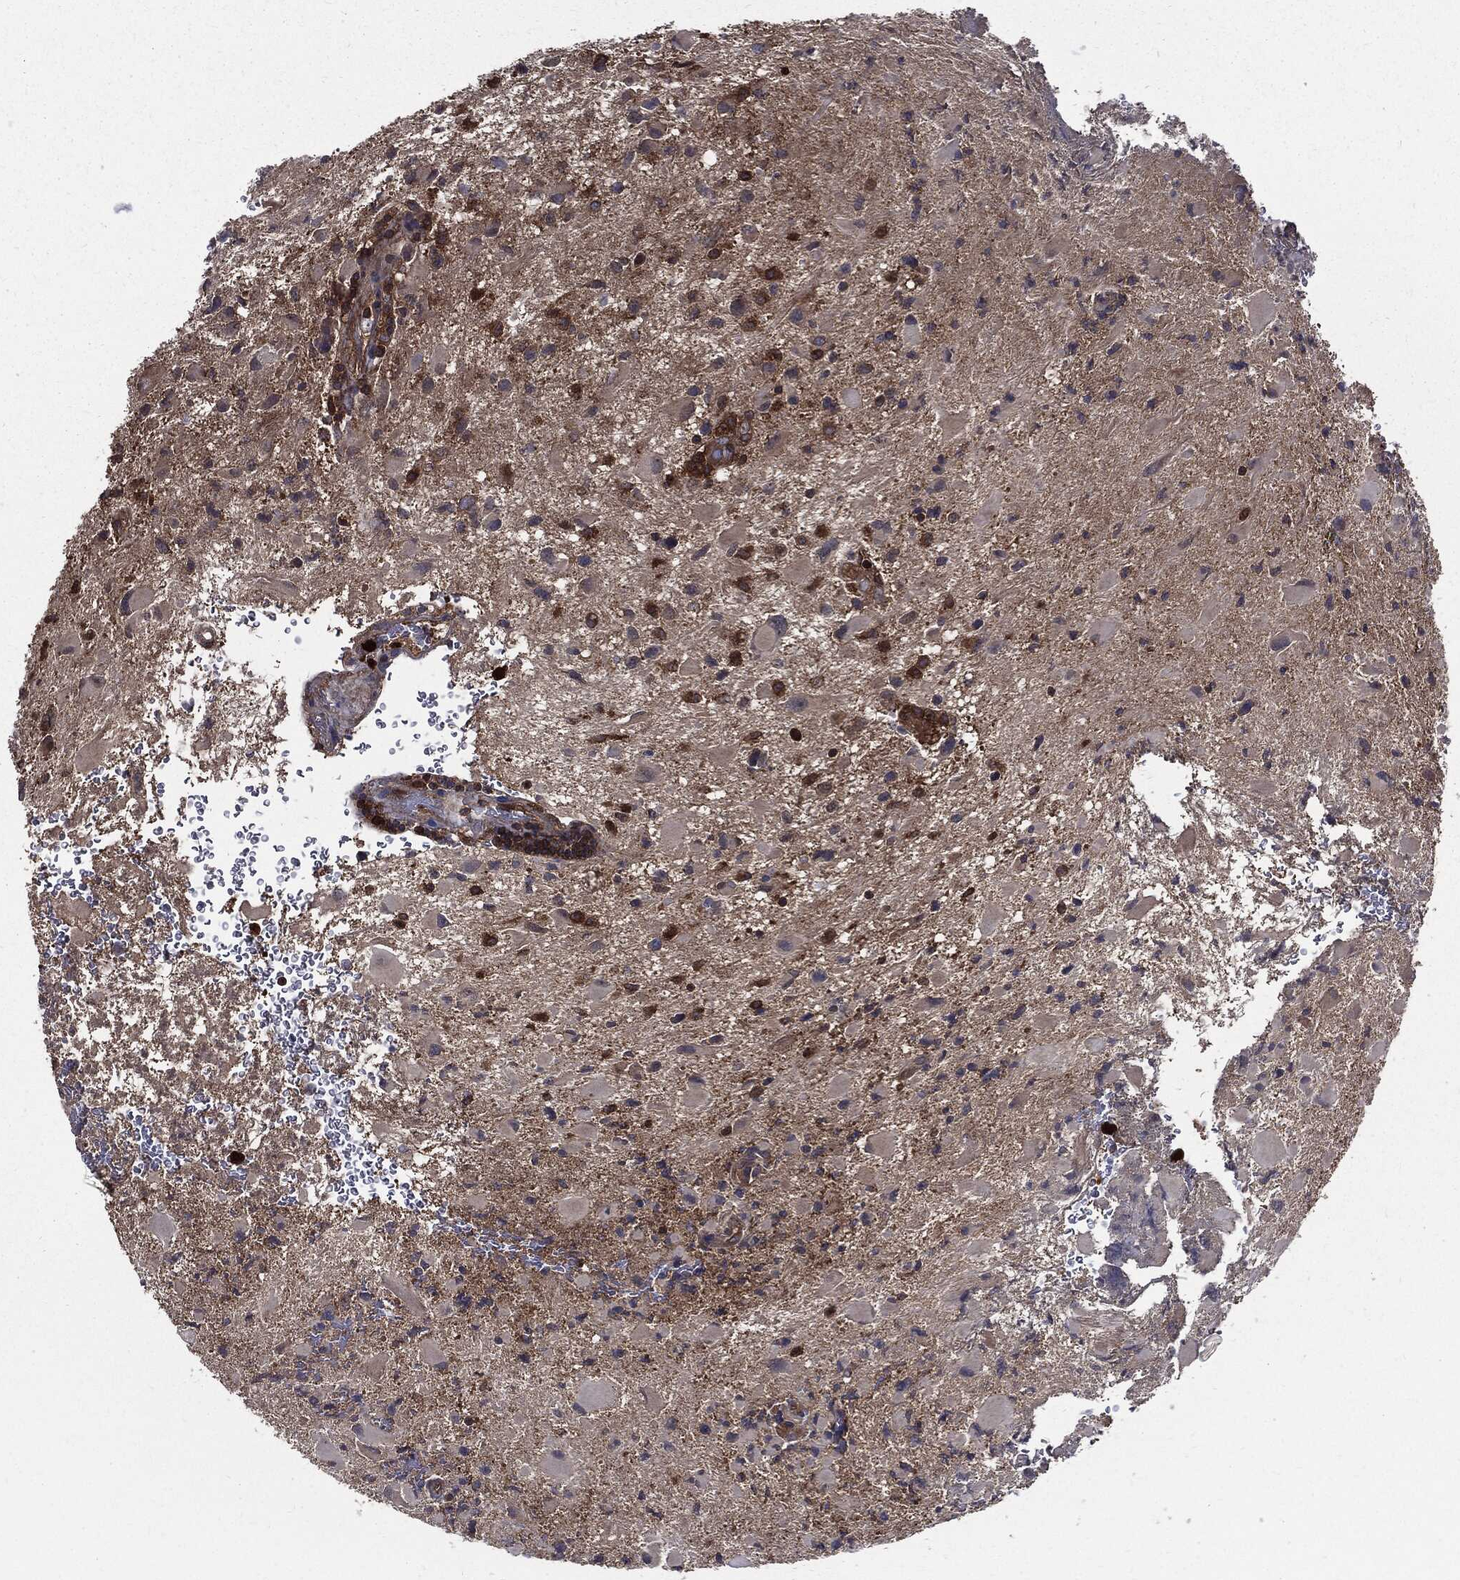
{"staining": {"intensity": "moderate", "quantity": "25%-75%", "location": "cytoplasmic/membranous"}, "tissue": "glioma", "cell_type": "Tumor cells", "image_type": "cancer", "snomed": [{"axis": "morphology", "description": "Glioma, malignant, Low grade"}, {"axis": "topography", "description": "Brain"}], "caption": "Immunohistochemical staining of low-grade glioma (malignant) demonstrates medium levels of moderate cytoplasmic/membranous protein staining in approximately 25%-75% of tumor cells. (Stains: DAB in brown, nuclei in blue, Microscopy: brightfield microscopy at high magnification).", "gene": "PDCD6IP", "patient": {"sex": "female", "age": 32}}